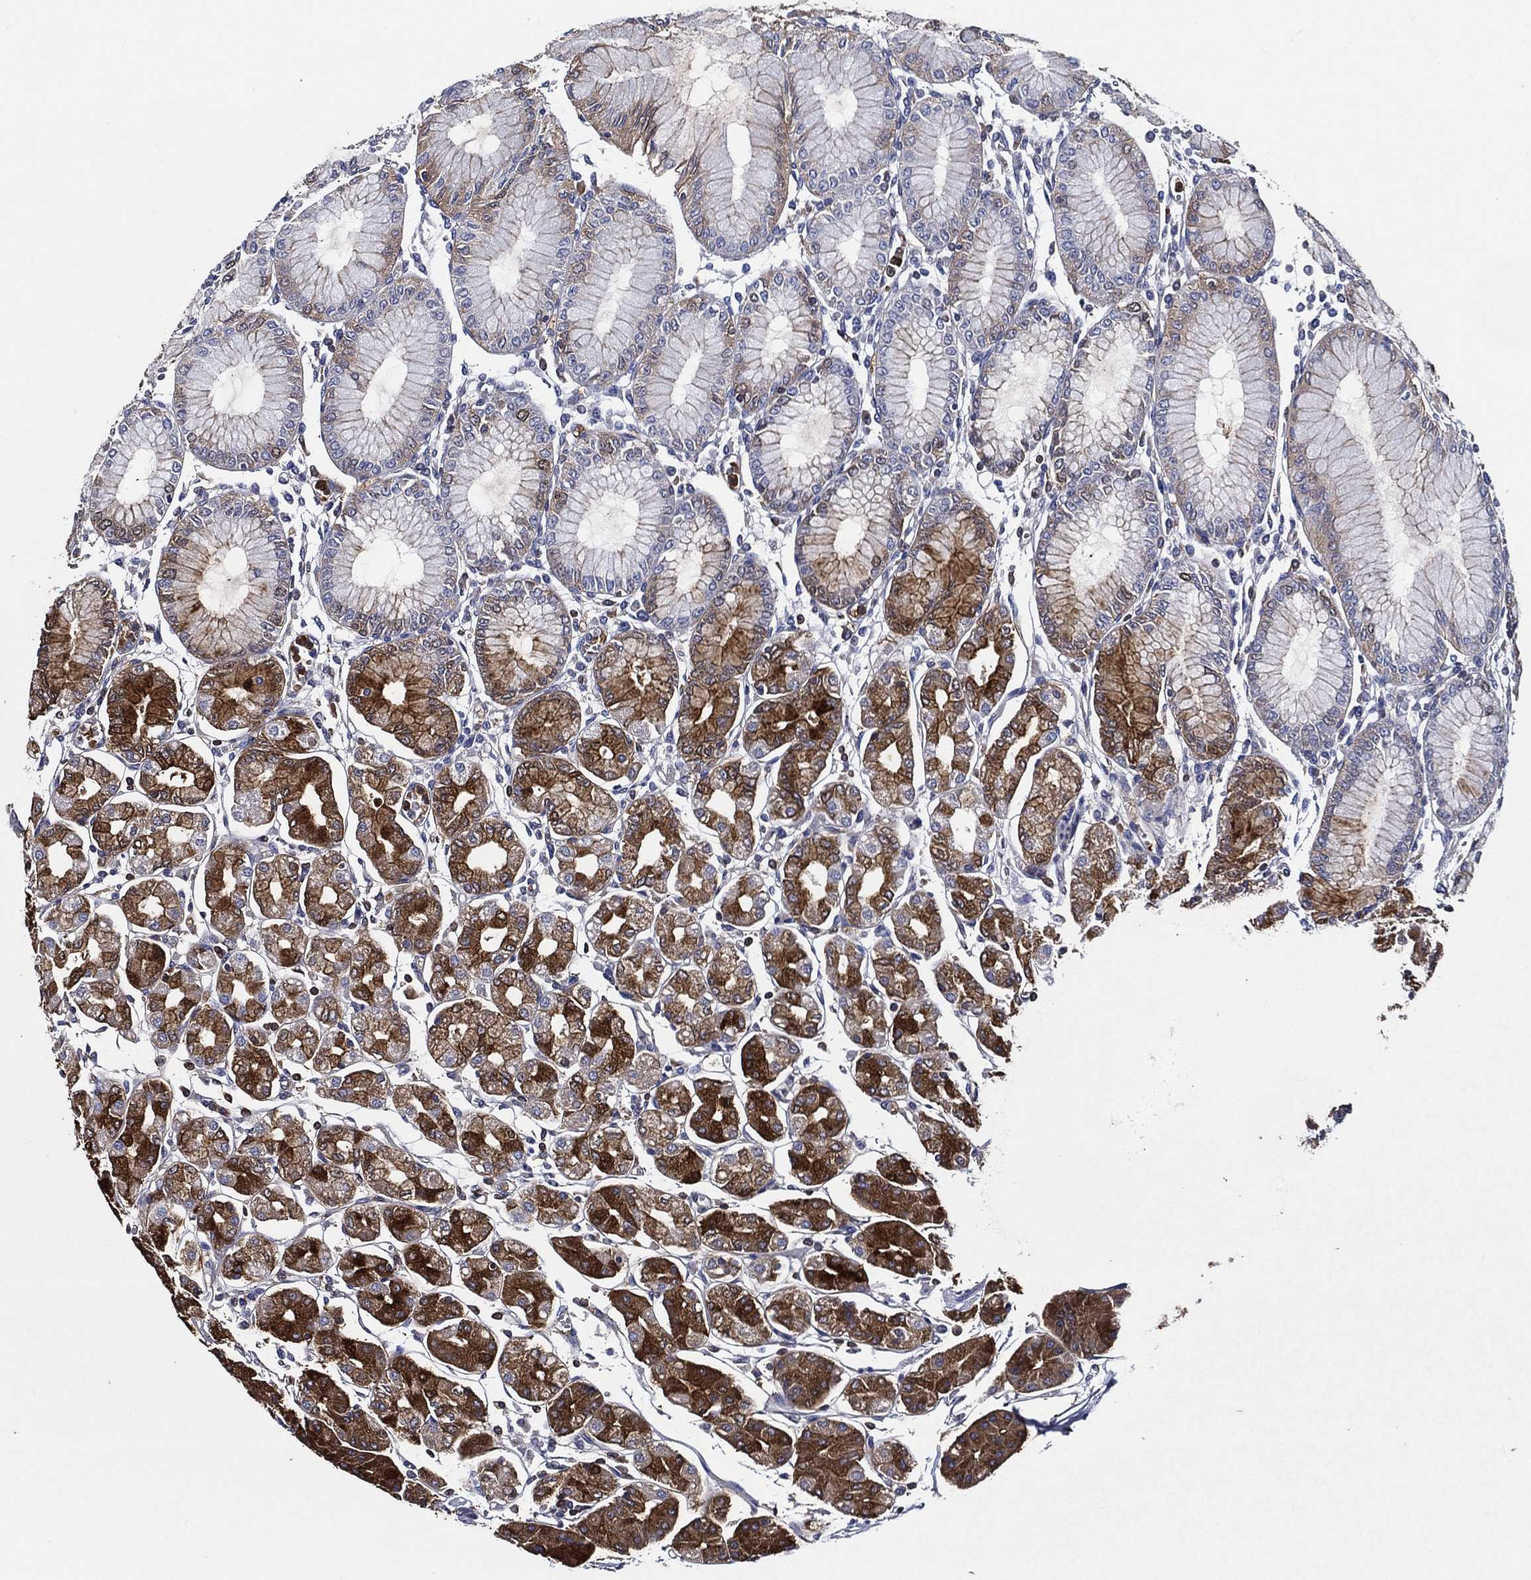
{"staining": {"intensity": "strong", "quantity": "<25%", "location": "cytoplasmic/membranous"}, "tissue": "stomach", "cell_type": "Glandular cells", "image_type": "normal", "snomed": [{"axis": "morphology", "description": "Normal tissue, NOS"}, {"axis": "topography", "description": "Skeletal muscle"}, {"axis": "topography", "description": "Stomach"}], "caption": "High-power microscopy captured an immunohistochemistry histopathology image of benign stomach, revealing strong cytoplasmic/membranous staining in about <25% of glandular cells. (Stains: DAB (3,3'-diaminobenzidine) in brown, nuclei in blue, Microscopy: brightfield microscopy at high magnification).", "gene": "KIF20B", "patient": {"sex": "female", "age": 57}}